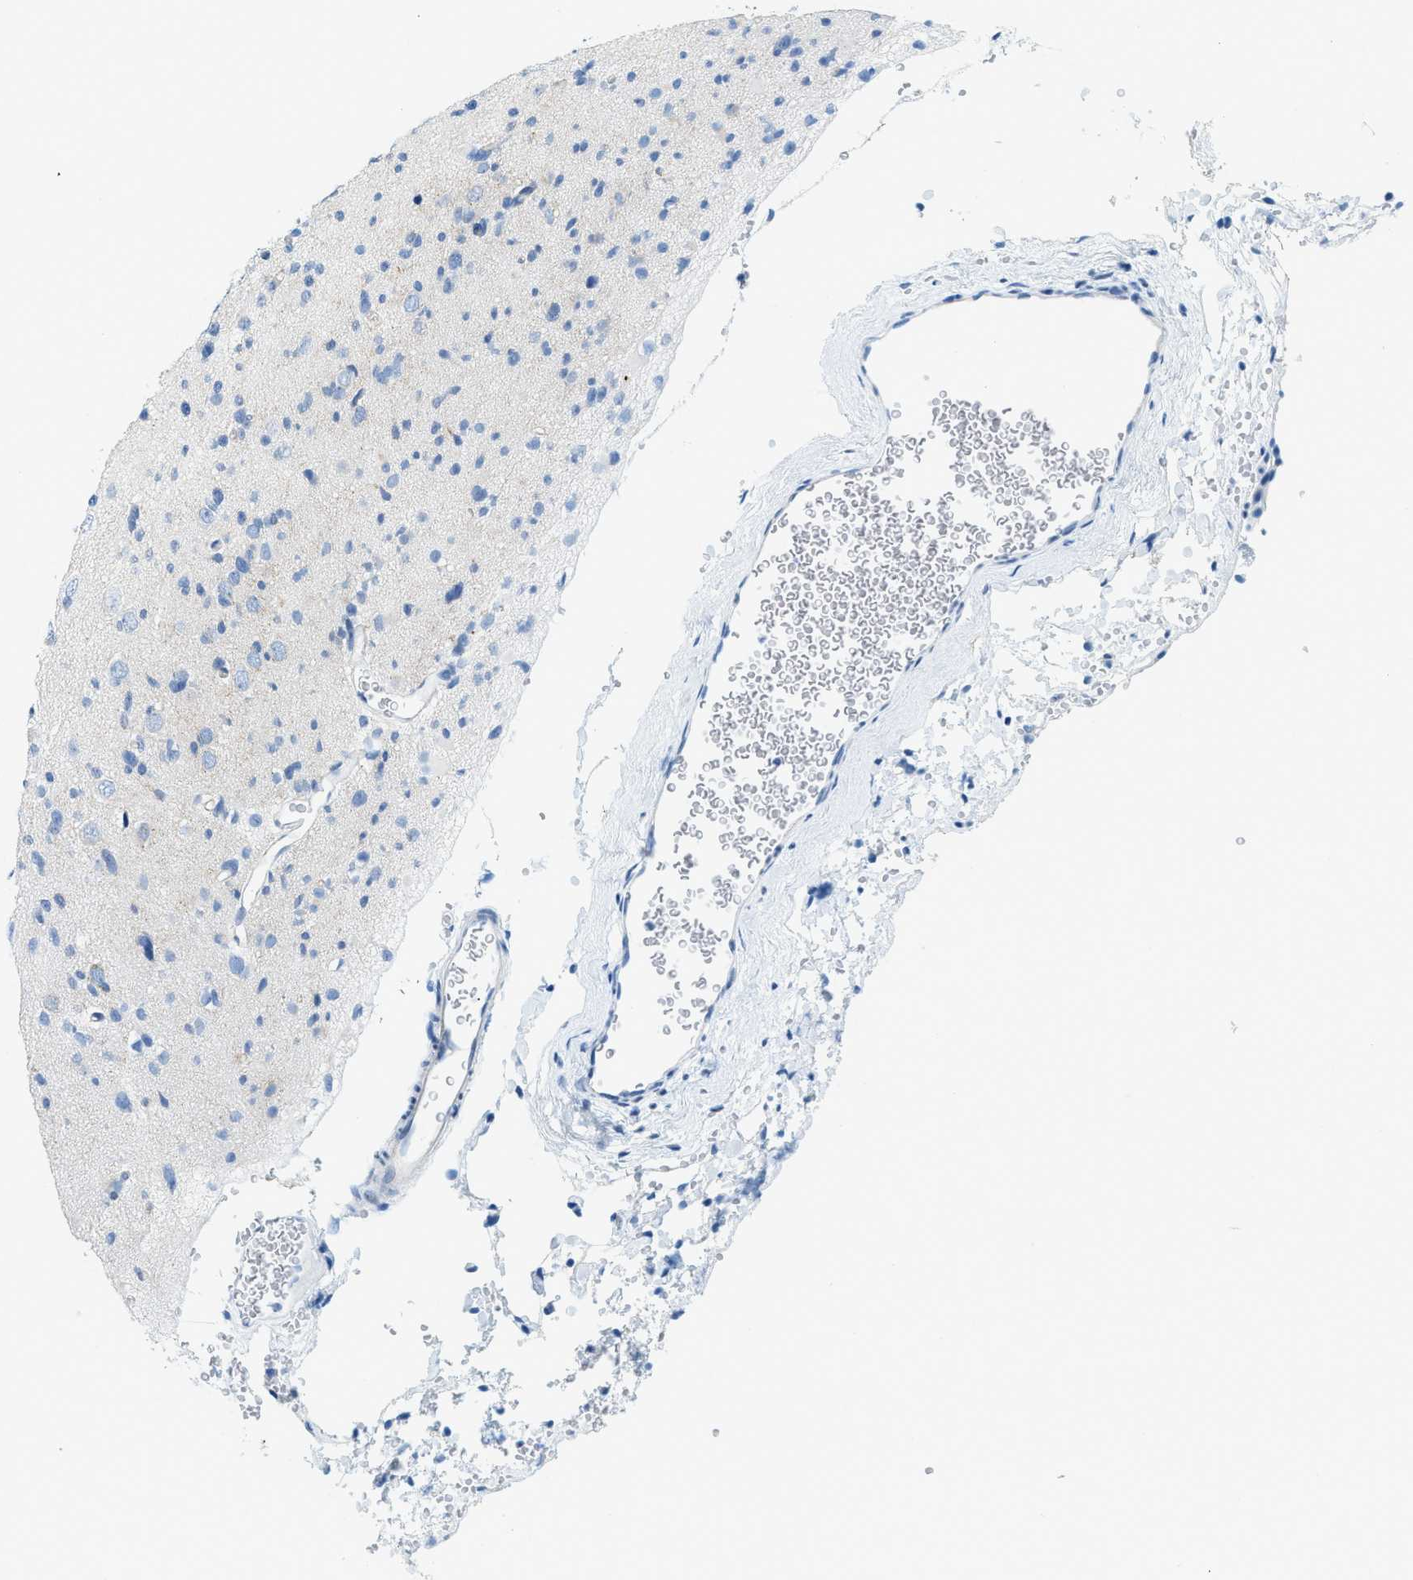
{"staining": {"intensity": "negative", "quantity": "none", "location": "none"}, "tissue": "glioma", "cell_type": "Tumor cells", "image_type": "cancer", "snomed": [{"axis": "morphology", "description": "Glioma, malignant, Low grade"}, {"axis": "topography", "description": "Brain"}], "caption": "Immunohistochemistry micrograph of glioma stained for a protein (brown), which exhibits no expression in tumor cells.", "gene": "TPSAB1", "patient": {"sex": "female", "age": 22}}